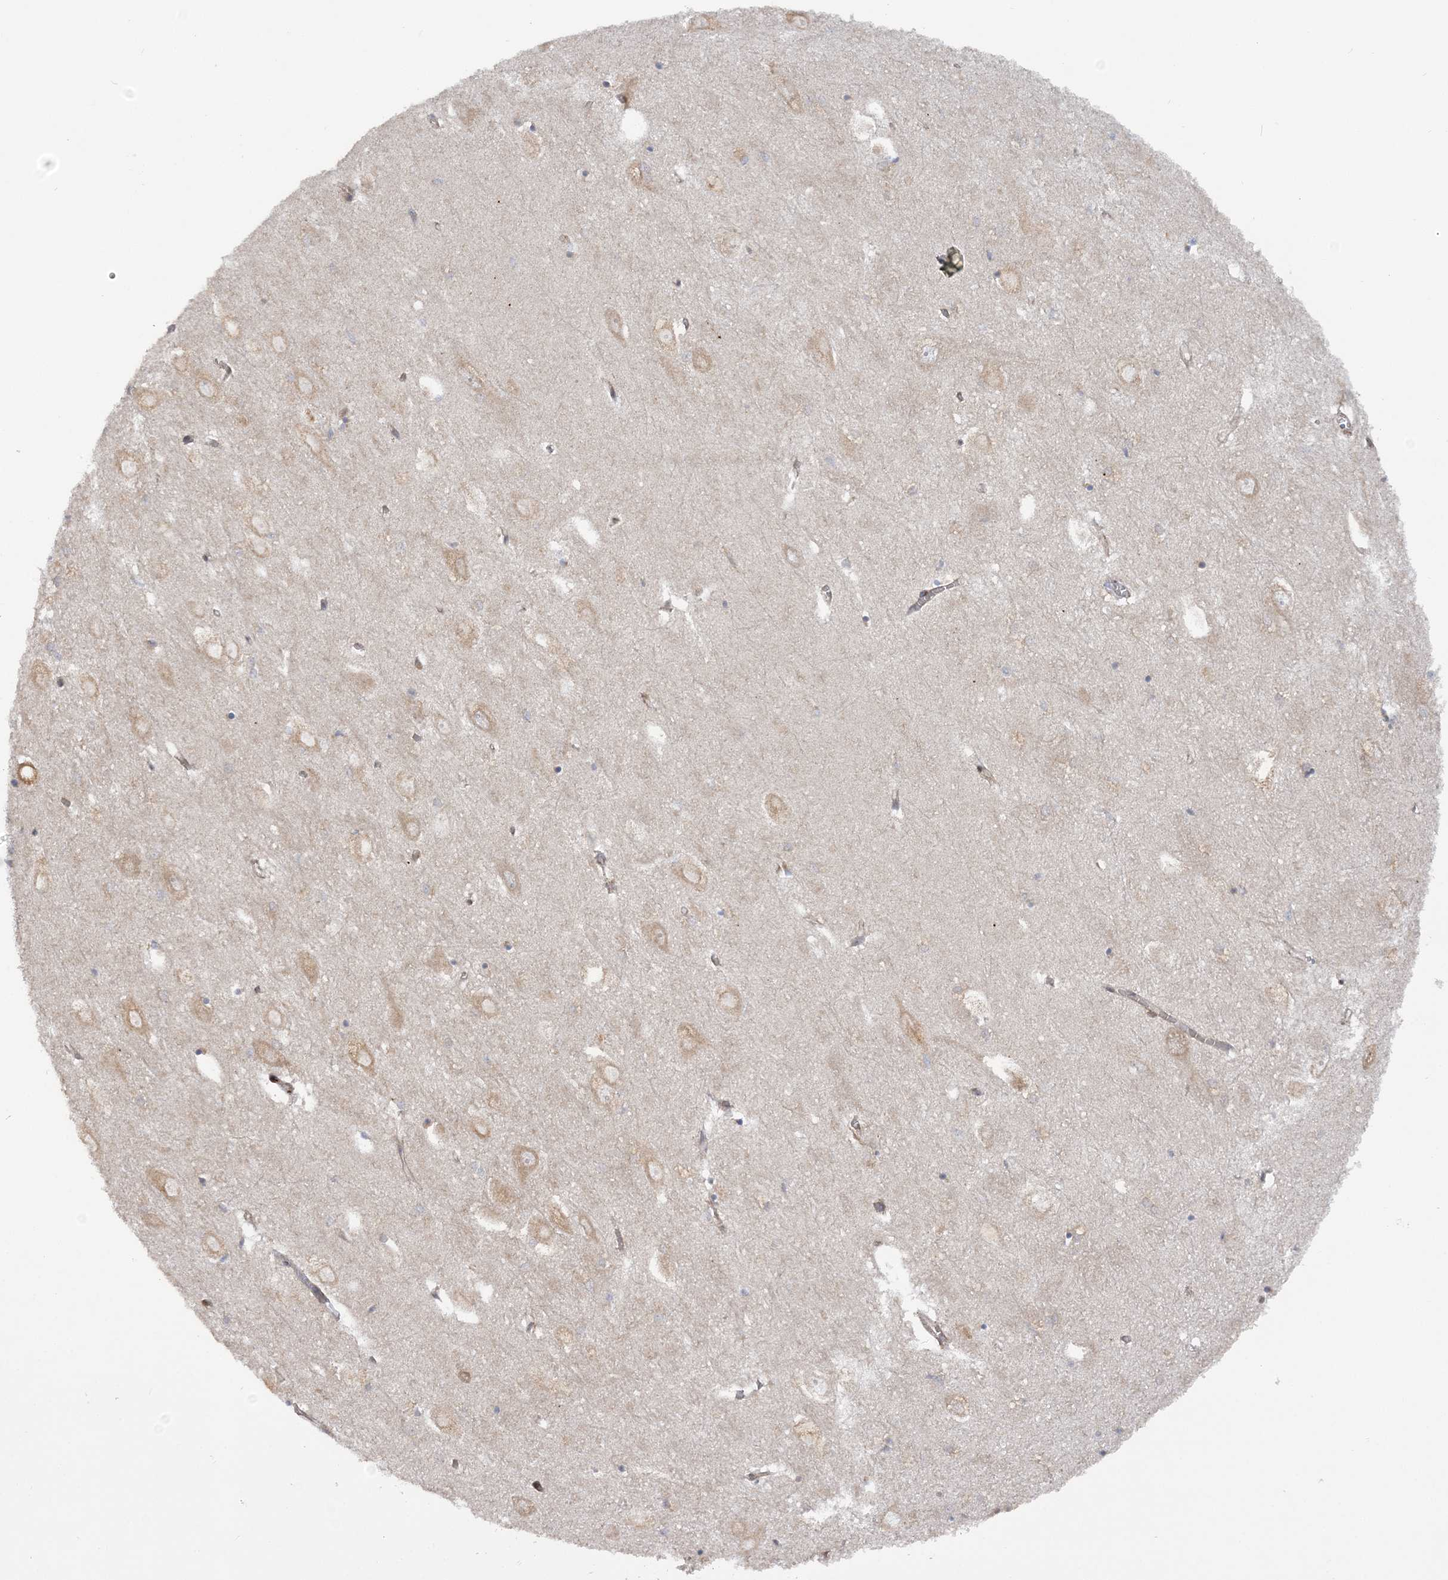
{"staining": {"intensity": "negative", "quantity": "none", "location": "none"}, "tissue": "hippocampus", "cell_type": "Glial cells", "image_type": "normal", "snomed": [{"axis": "morphology", "description": "Normal tissue, NOS"}, {"axis": "topography", "description": "Hippocampus"}], "caption": "DAB immunohistochemical staining of unremarkable human hippocampus demonstrates no significant staining in glial cells.", "gene": "MRPL47", "patient": {"sex": "female", "age": 64}}